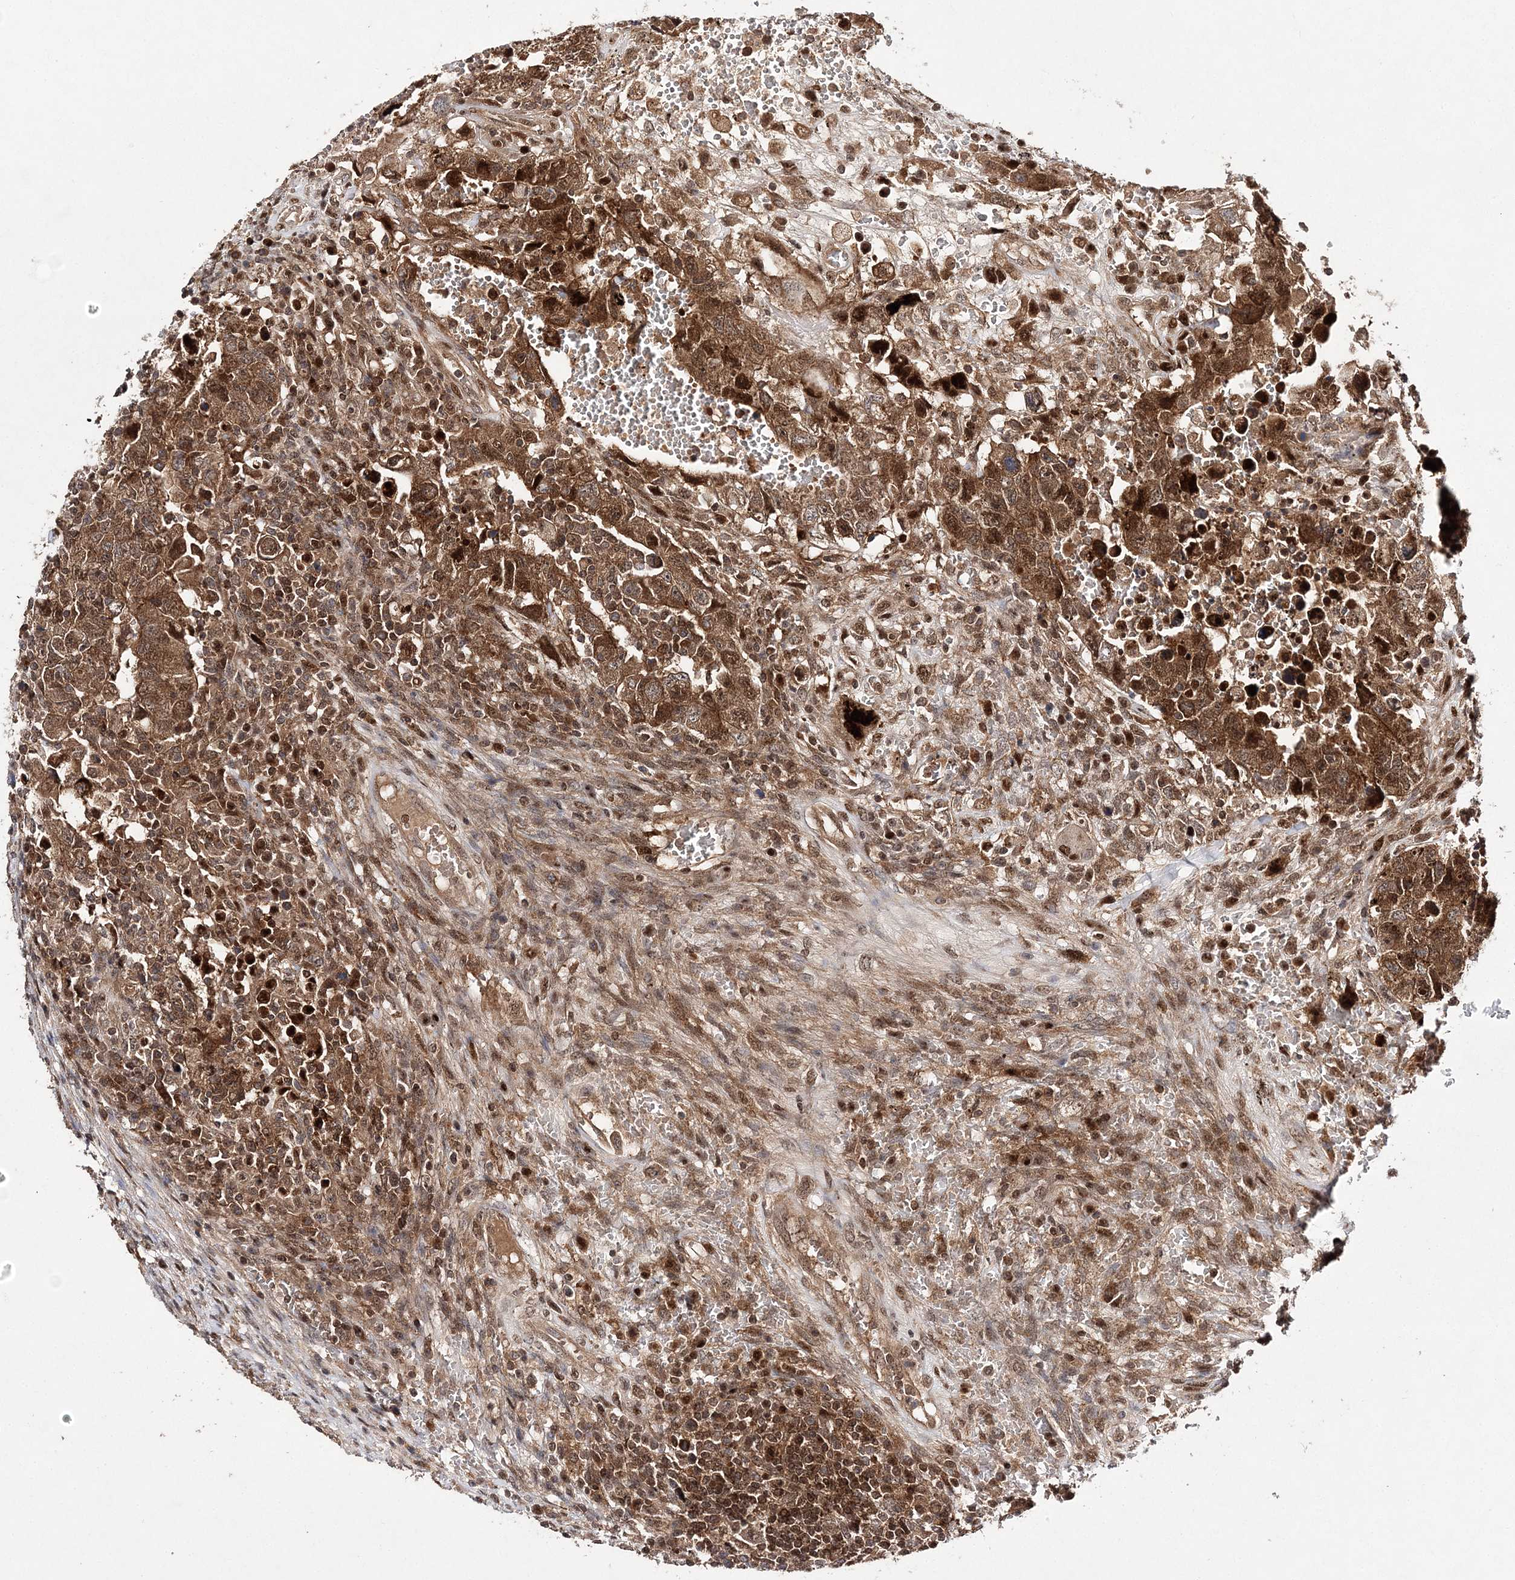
{"staining": {"intensity": "moderate", "quantity": ">75%", "location": "cytoplasmic/membranous,nuclear"}, "tissue": "testis cancer", "cell_type": "Tumor cells", "image_type": "cancer", "snomed": [{"axis": "morphology", "description": "Carcinoma, Embryonal, NOS"}, {"axis": "topography", "description": "Testis"}], "caption": "Human embryonal carcinoma (testis) stained with a protein marker exhibits moderate staining in tumor cells.", "gene": "NIF3L1", "patient": {"sex": "male", "age": 26}}